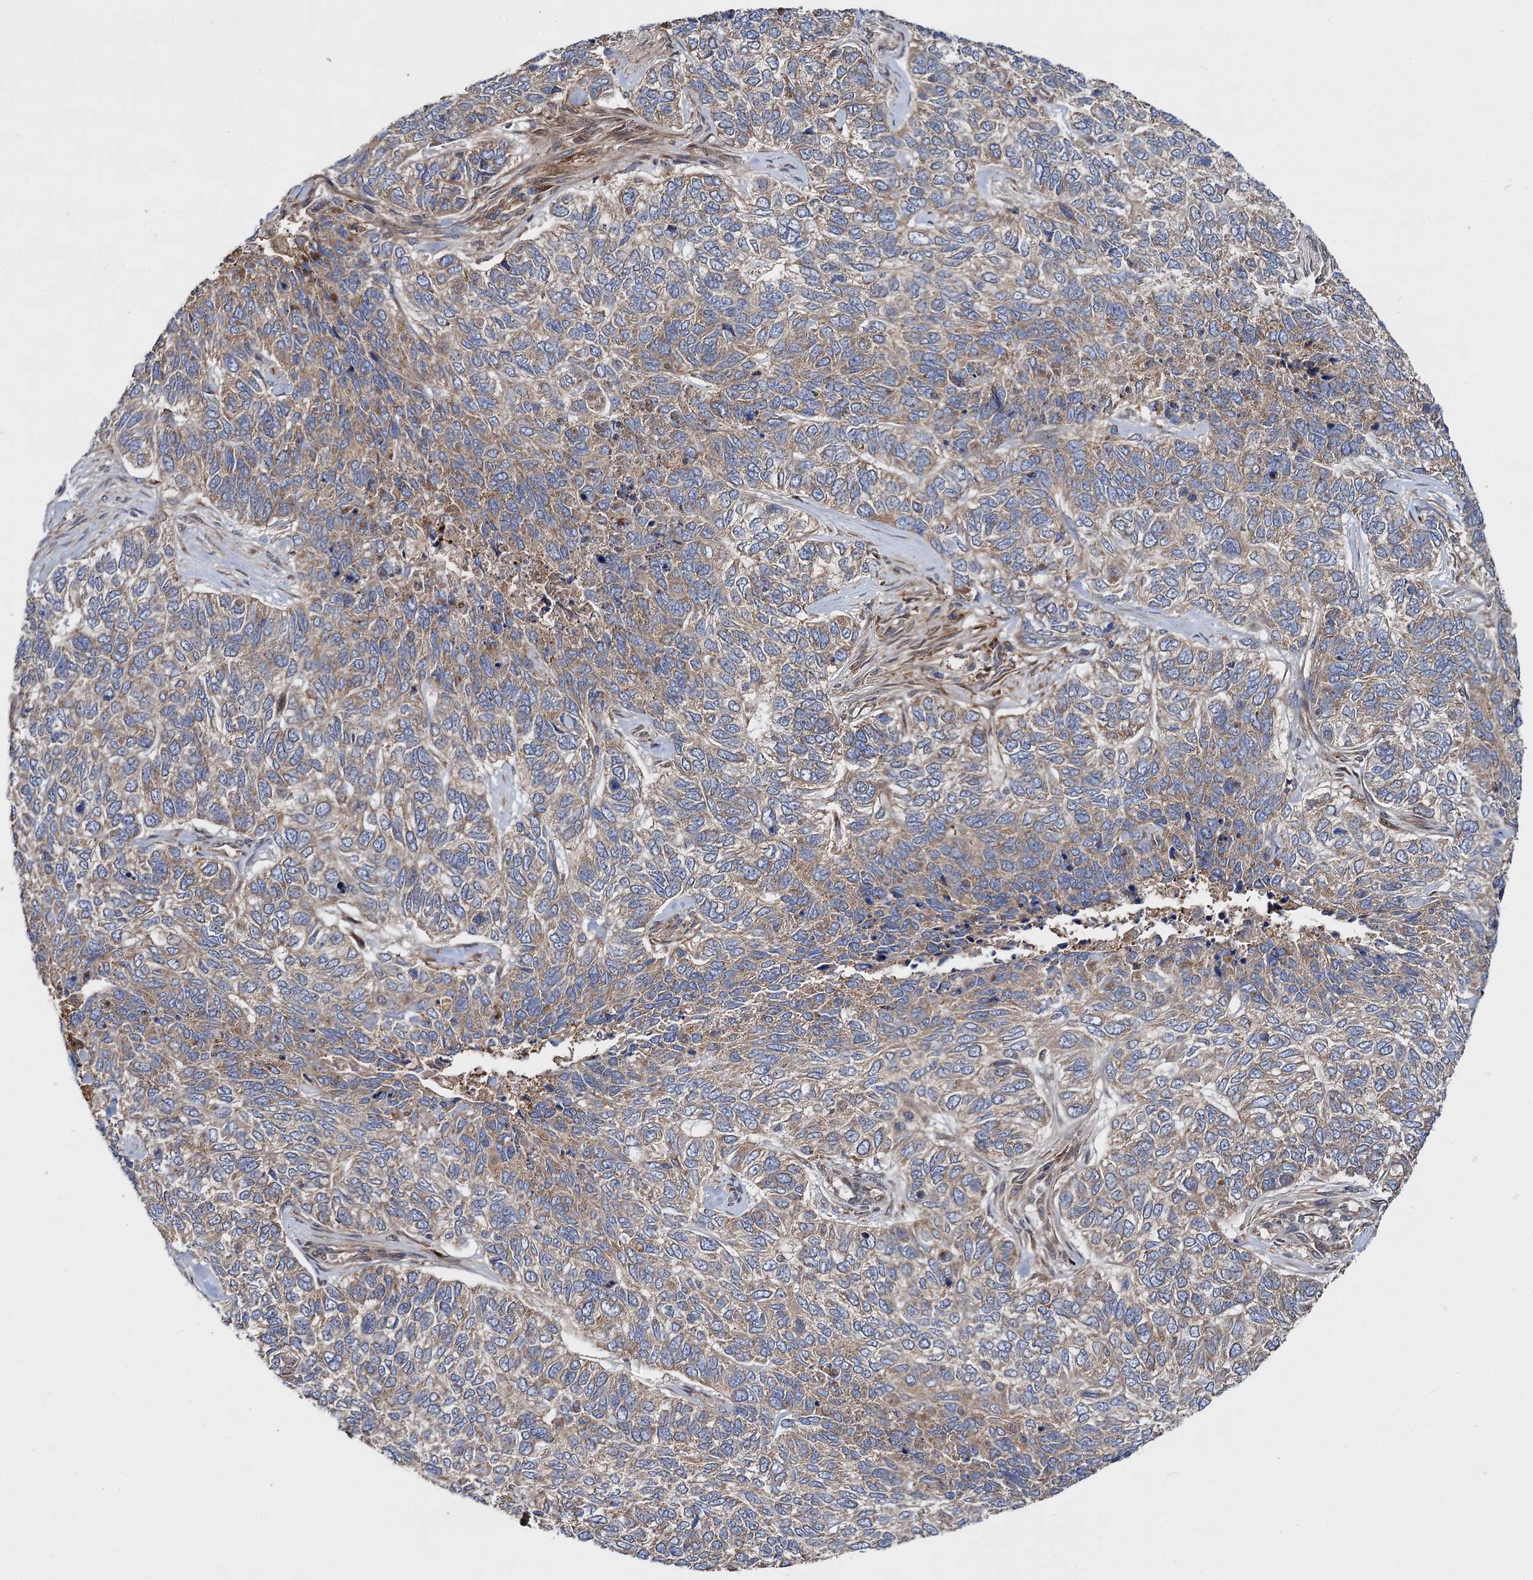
{"staining": {"intensity": "weak", "quantity": ">75%", "location": "cytoplasmic/membranous"}, "tissue": "skin cancer", "cell_type": "Tumor cells", "image_type": "cancer", "snomed": [{"axis": "morphology", "description": "Basal cell carcinoma"}, {"axis": "topography", "description": "Skin"}], "caption": "High-power microscopy captured an immunohistochemistry (IHC) micrograph of basal cell carcinoma (skin), revealing weak cytoplasmic/membranous positivity in about >75% of tumor cells. The staining is performed using DAB (3,3'-diaminobenzidine) brown chromogen to label protein expression. The nuclei are counter-stained blue using hematoxylin.", "gene": "NAA25", "patient": {"sex": "female", "age": 65}}